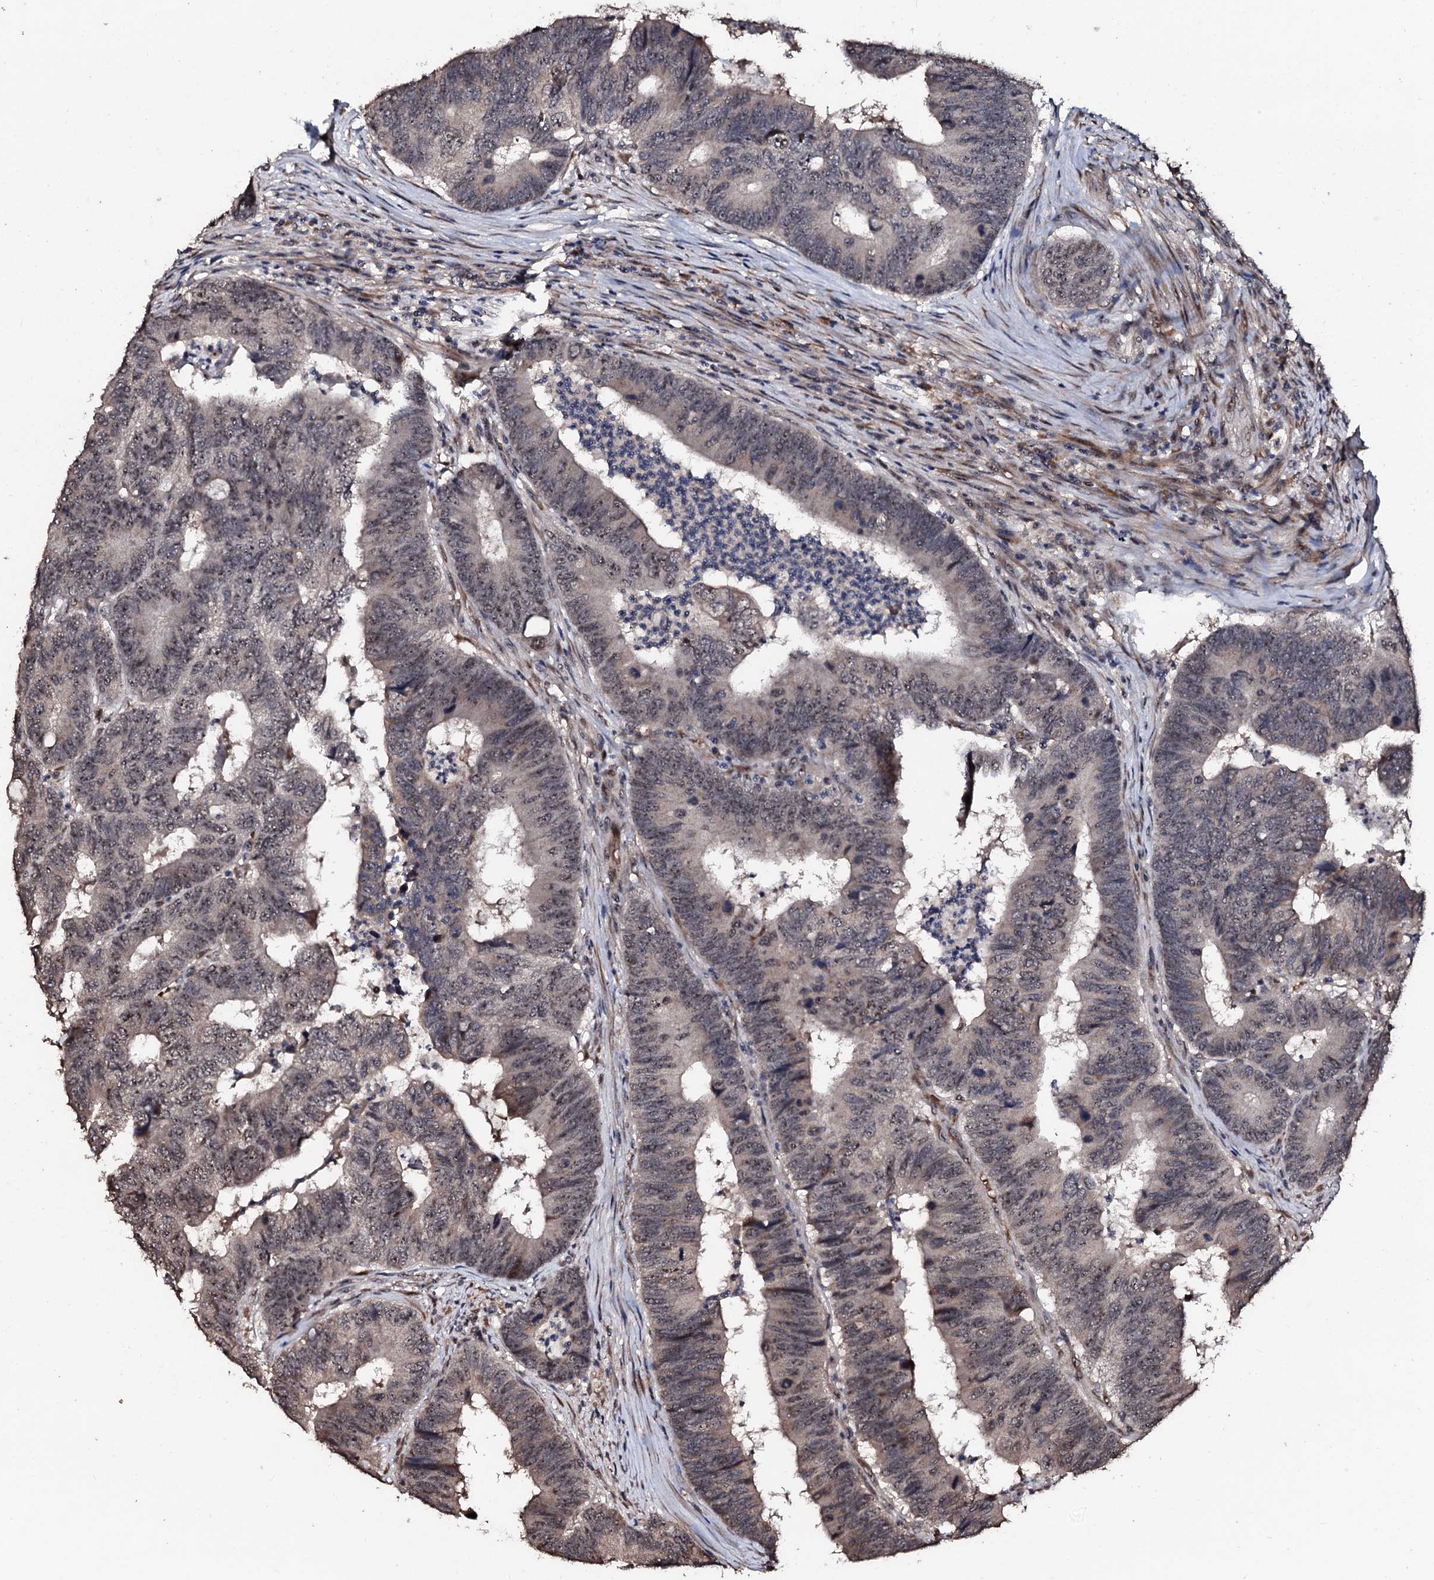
{"staining": {"intensity": "moderate", "quantity": ">75%", "location": "nuclear"}, "tissue": "colorectal cancer", "cell_type": "Tumor cells", "image_type": "cancer", "snomed": [{"axis": "morphology", "description": "Adenocarcinoma, NOS"}, {"axis": "topography", "description": "Colon"}], "caption": "Human colorectal cancer stained with a protein marker exhibits moderate staining in tumor cells.", "gene": "SUPT7L", "patient": {"sex": "female", "age": 67}}